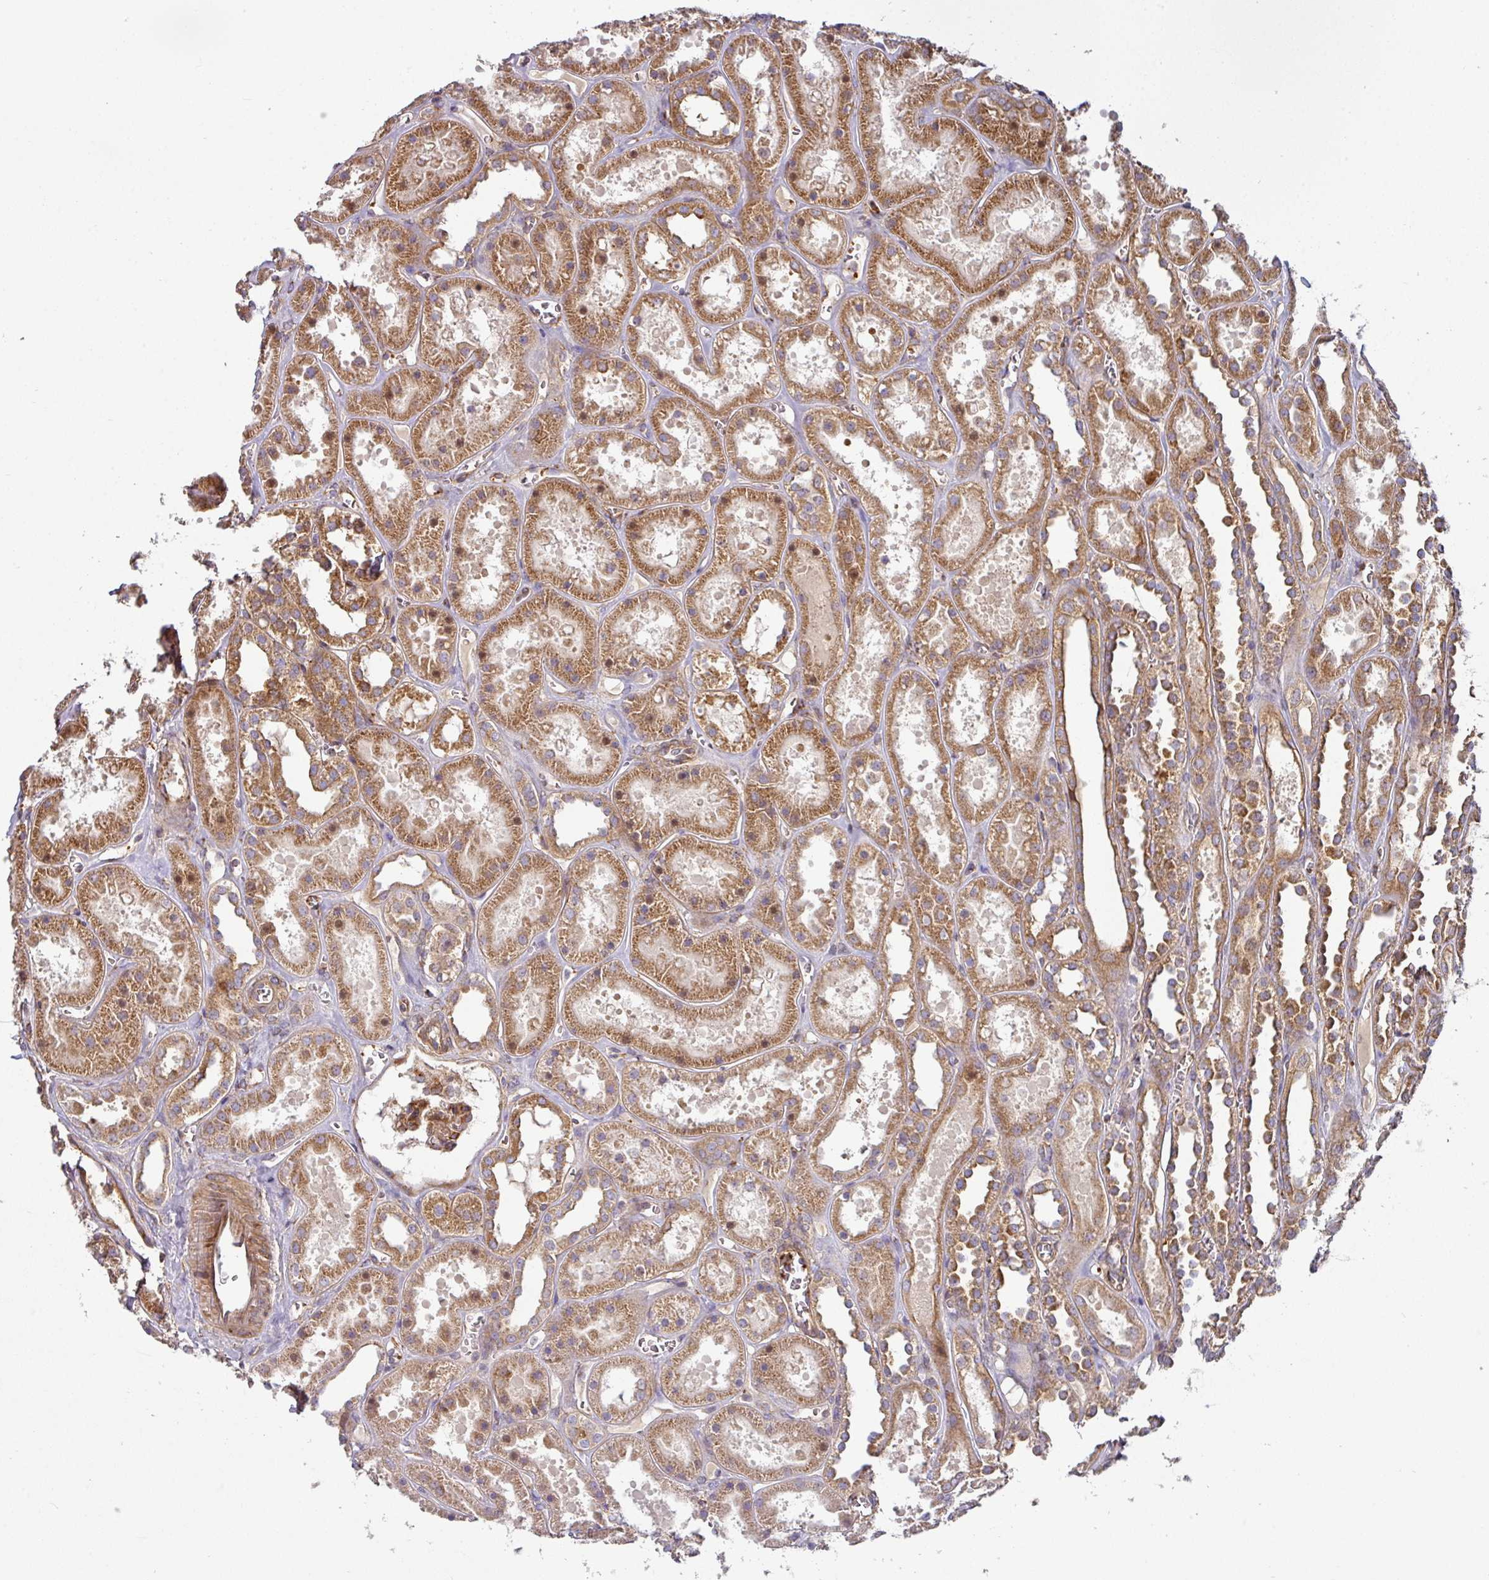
{"staining": {"intensity": "strong", "quantity": "<25%", "location": "cytoplasmic/membranous"}, "tissue": "kidney", "cell_type": "Cells in glomeruli", "image_type": "normal", "snomed": [{"axis": "morphology", "description": "Normal tissue, NOS"}, {"axis": "topography", "description": "Kidney"}], "caption": "Kidney stained with DAB immunohistochemistry shows medium levels of strong cytoplasmic/membranous positivity in approximately <25% of cells in glomeruli.", "gene": "CASP2", "patient": {"sex": "female", "age": 41}}